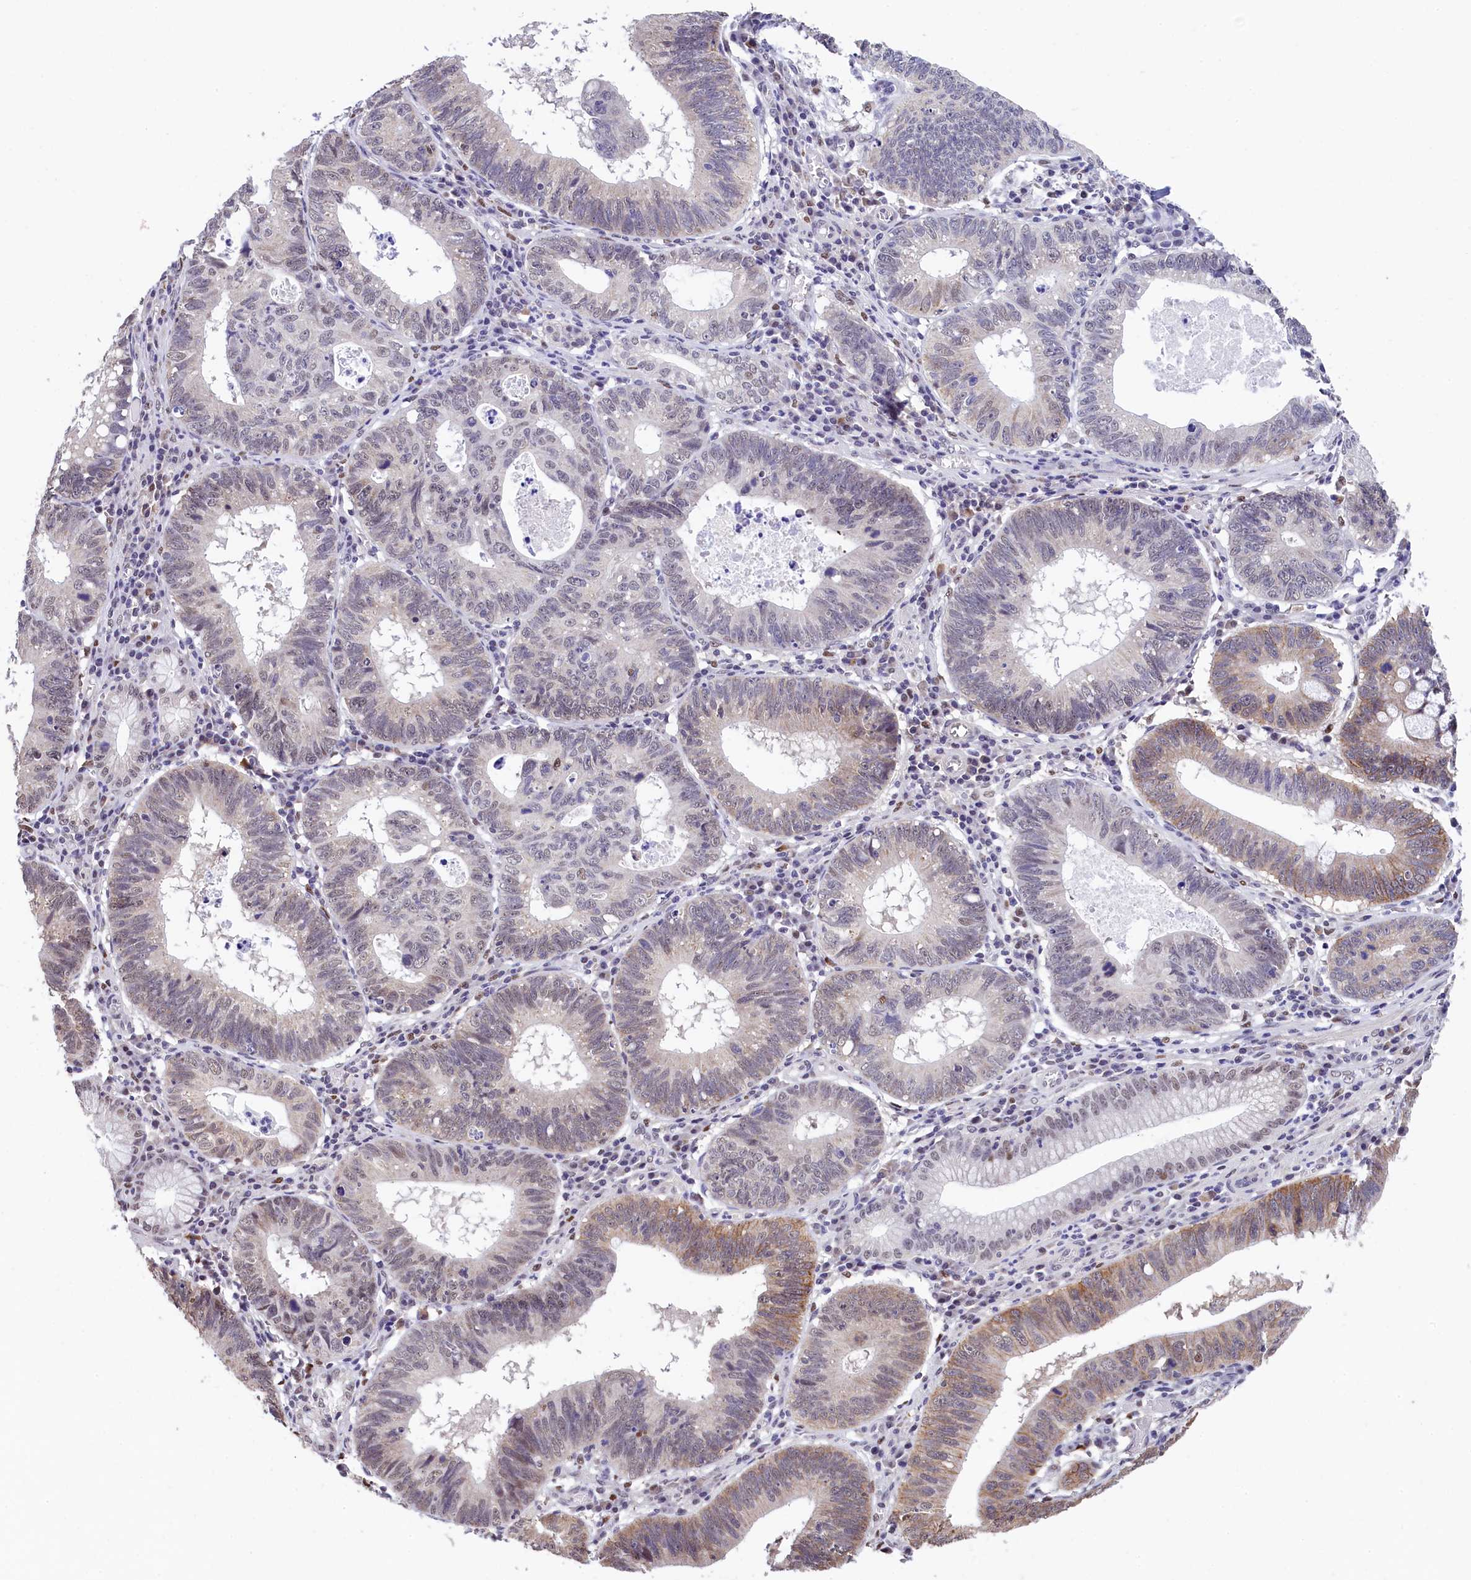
{"staining": {"intensity": "moderate", "quantity": "<25%", "location": "nuclear"}, "tissue": "stomach cancer", "cell_type": "Tumor cells", "image_type": "cancer", "snomed": [{"axis": "morphology", "description": "Adenocarcinoma, NOS"}, {"axis": "topography", "description": "Stomach"}], "caption": "A brown stain shows moderate nuclear positivity of a protein in adenocarcinoma (stomach) tumor cells. (IHC, brightfield microscopy, high magnification).", "gene": "HECTD4", "patient": {"sex": "male", "age": 59}}